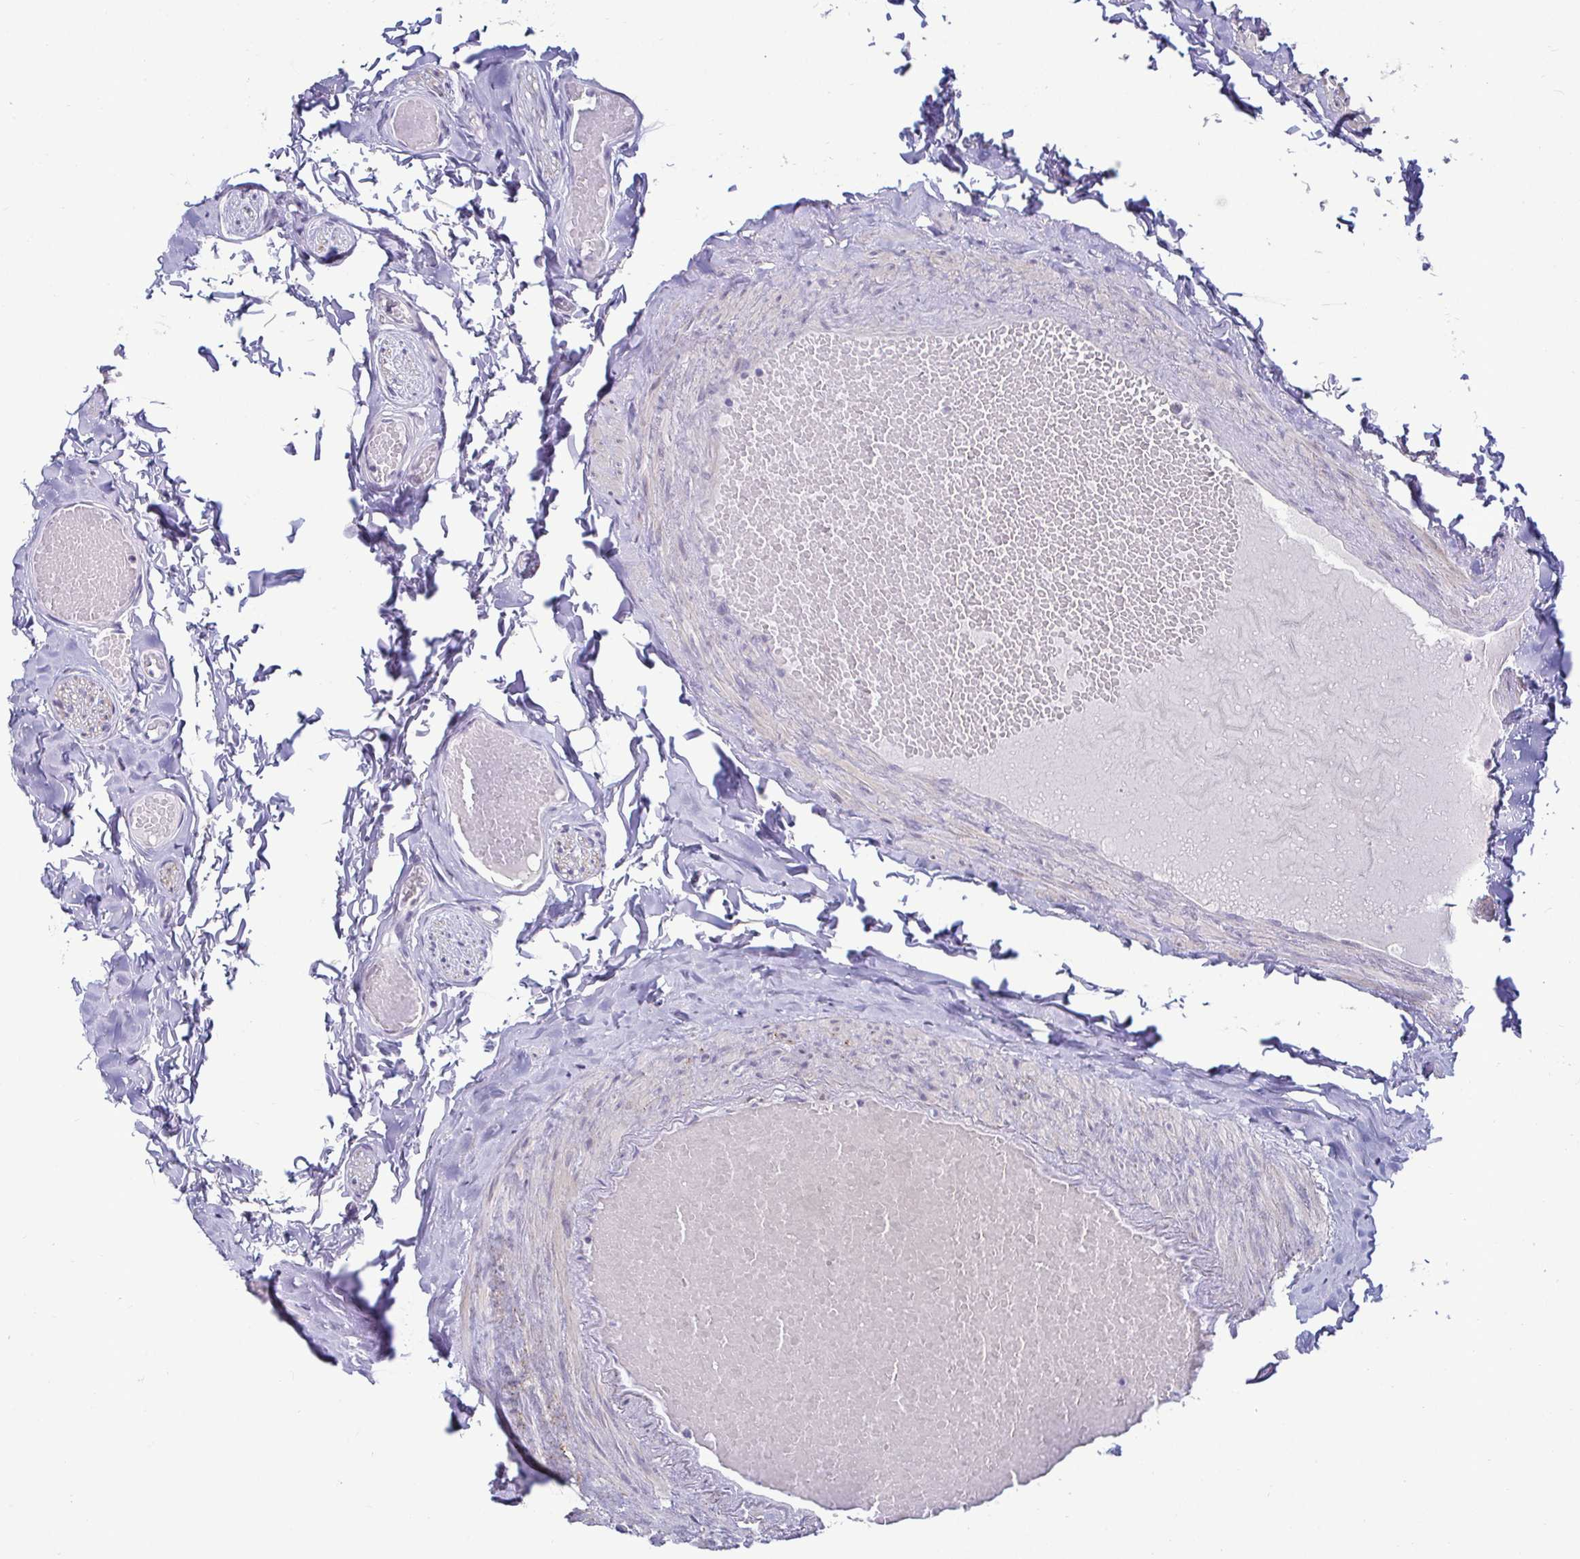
{"staining": {"intensity": "negative", "quantity": "none", "location": "none"}, "tissue": "epididymis", "cell_type": "Glandular cells", "image_type": "normal", "snomed": [{"axis": "morphology", "description": "Normal tissue, NOS"}, {"axis": "topography", "description": "Epididymis"}], "caption": "Epididymis was stained to show a protein in brown. There is no significant staining in glandular cells. (DAB (3,3'-diaminobenzidine) immunohistochemistry (IHC) with hematoxylin counter stain).", "gene": "GSTM1", "patient": {"sex": "male", "age": 48}}